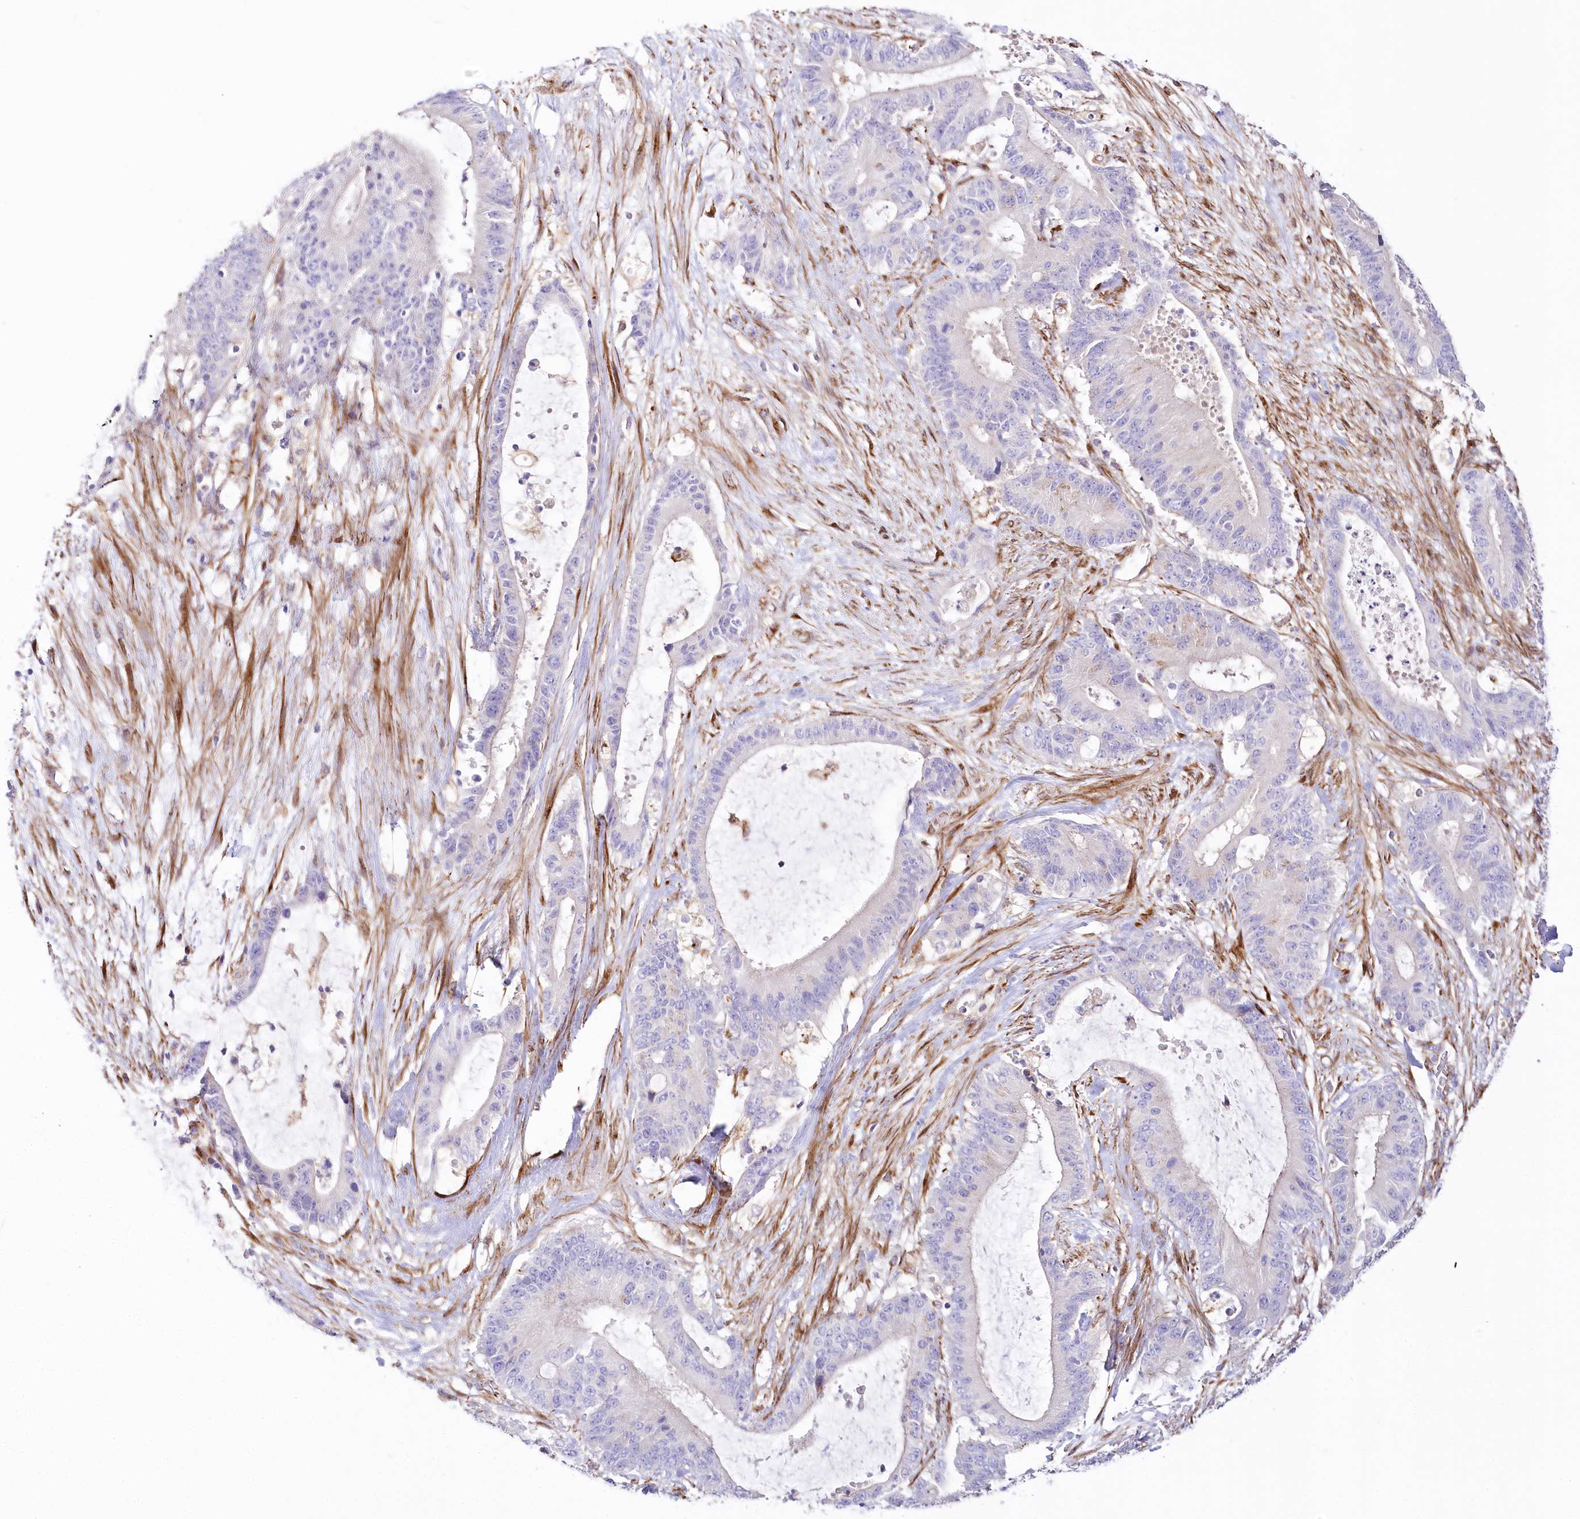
{"staining": {"intensity": "negative", "quantity": "none", "location": "none"}, "tissue": "liver cancer", "cell_type": "Tumor cells", "image_type": "cancer", "snomed": [{"axis": "morphology", "description": "Normal tissue, NOS"}, {"axis": "morphology", "description": "Cholangiocarcinoma"}, {"axis": "topography", "description": "Liver"}, {"axis": "topography", "description": "Peripheral nerve tissue"}], "caption": "The histopathology image demonstrates no significant staining in tumor cells of liver cancer. (Brightfield microscopy of DAB immunohistochemistry at high magnification).", "gene": "ABRAXAS2", "patient": {"sex": "female", "age": 73}}